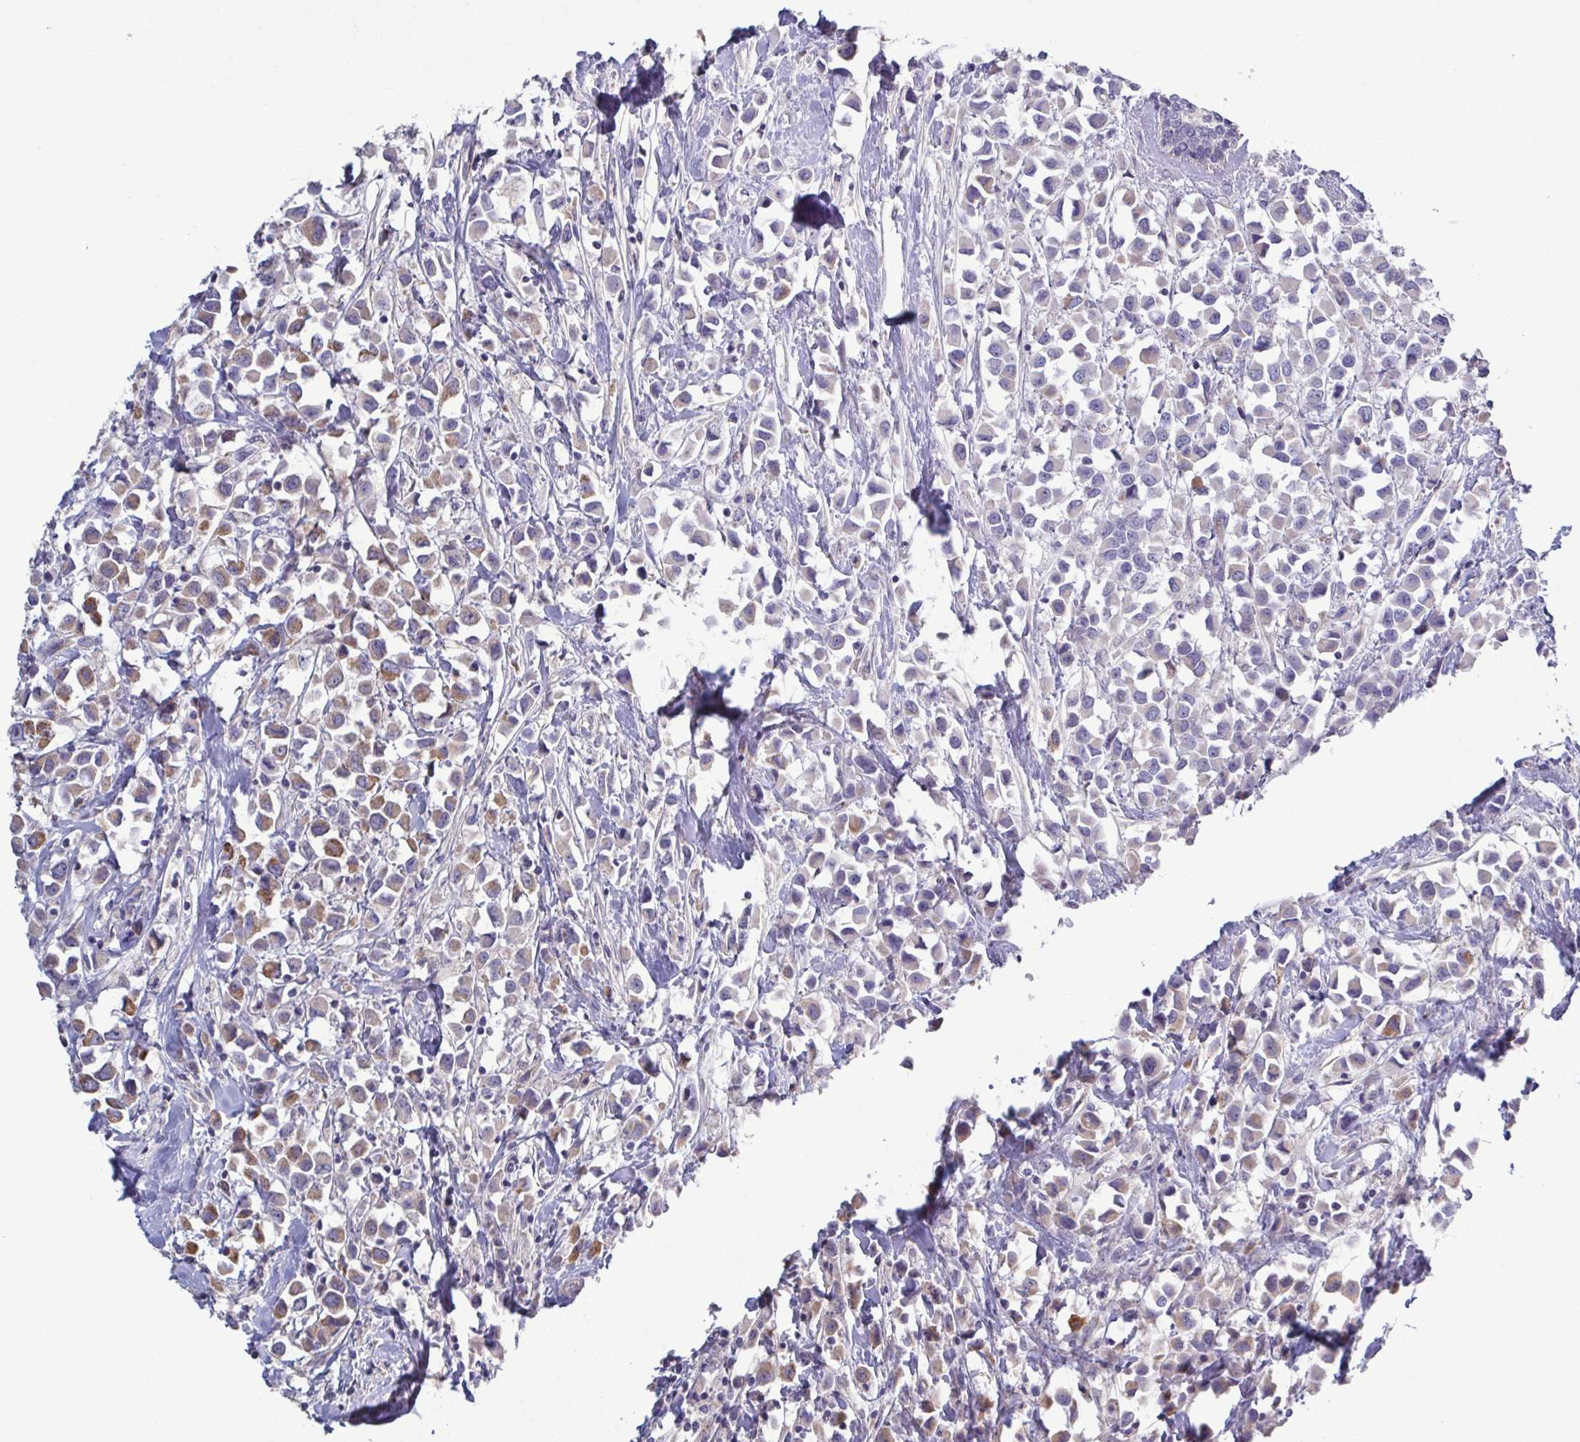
{"staining": {"intensity": "moderate", "quantity": ">75%", "location": "cytoplasmic/membranous"}, "tissue": "breast cancer", "cell_type": "Tumor cells", "image_type": "cancer", "snomed": [{"axis": "morphology", "description": "Duct carcinoma"}, {"axis": "topography", "description": "Breast"}], "caption": "Immunohistochemistry image of human breast cancer stained for a protein (brown), which exhibits medium levels of moderate cytoplasmic/membranous expression in approximately >75% of tumor cells.", "gene": "GLDC", "patient": {"sex": "female", "age": 61}}